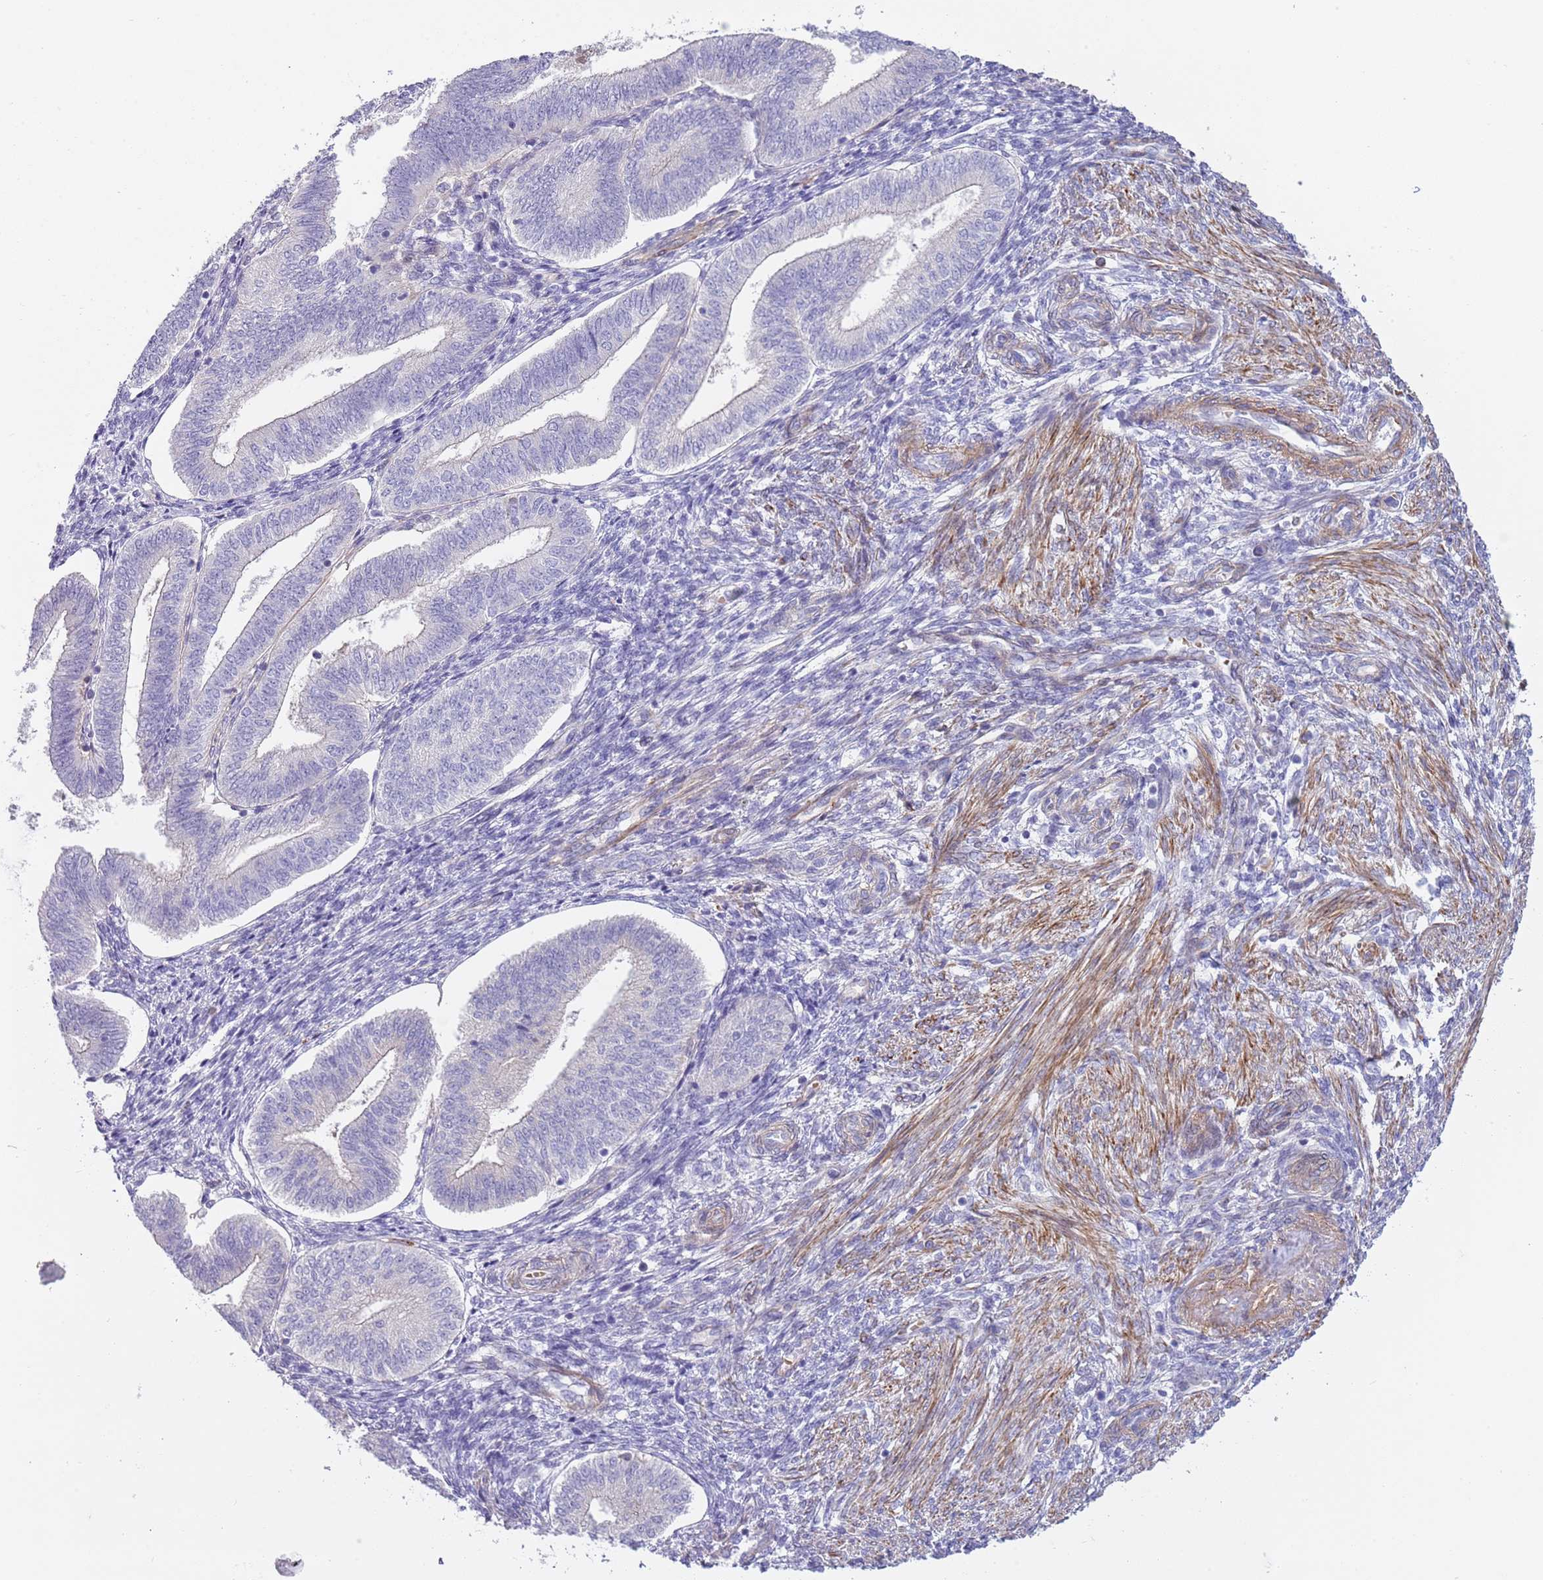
{"staining": {"intensity": "negative", "quantity": "none", "location": "none"}, "tissue": "endometrium", "cell_type": "Cells in endometrial stroma", "image_type": "normal", "snomed": [{"axis": "morphology", "description": "Normal tissue, NOS"}, {"axis": "topography", "description": "Endometrium"}], "caption": "High power microscopy histopathology image of an immunohistochemistry image of normal endometrium, revealing no significant expression in cells in endometrial stroma. Brightfield microscopy of IHC stained with DAB (3,3'-diaminobenzidine) (brown) and hematoxylin (blue), captured at high magnification.", "gene": "TINAGL1", "patient": {"sex": "female", "age": 34}}